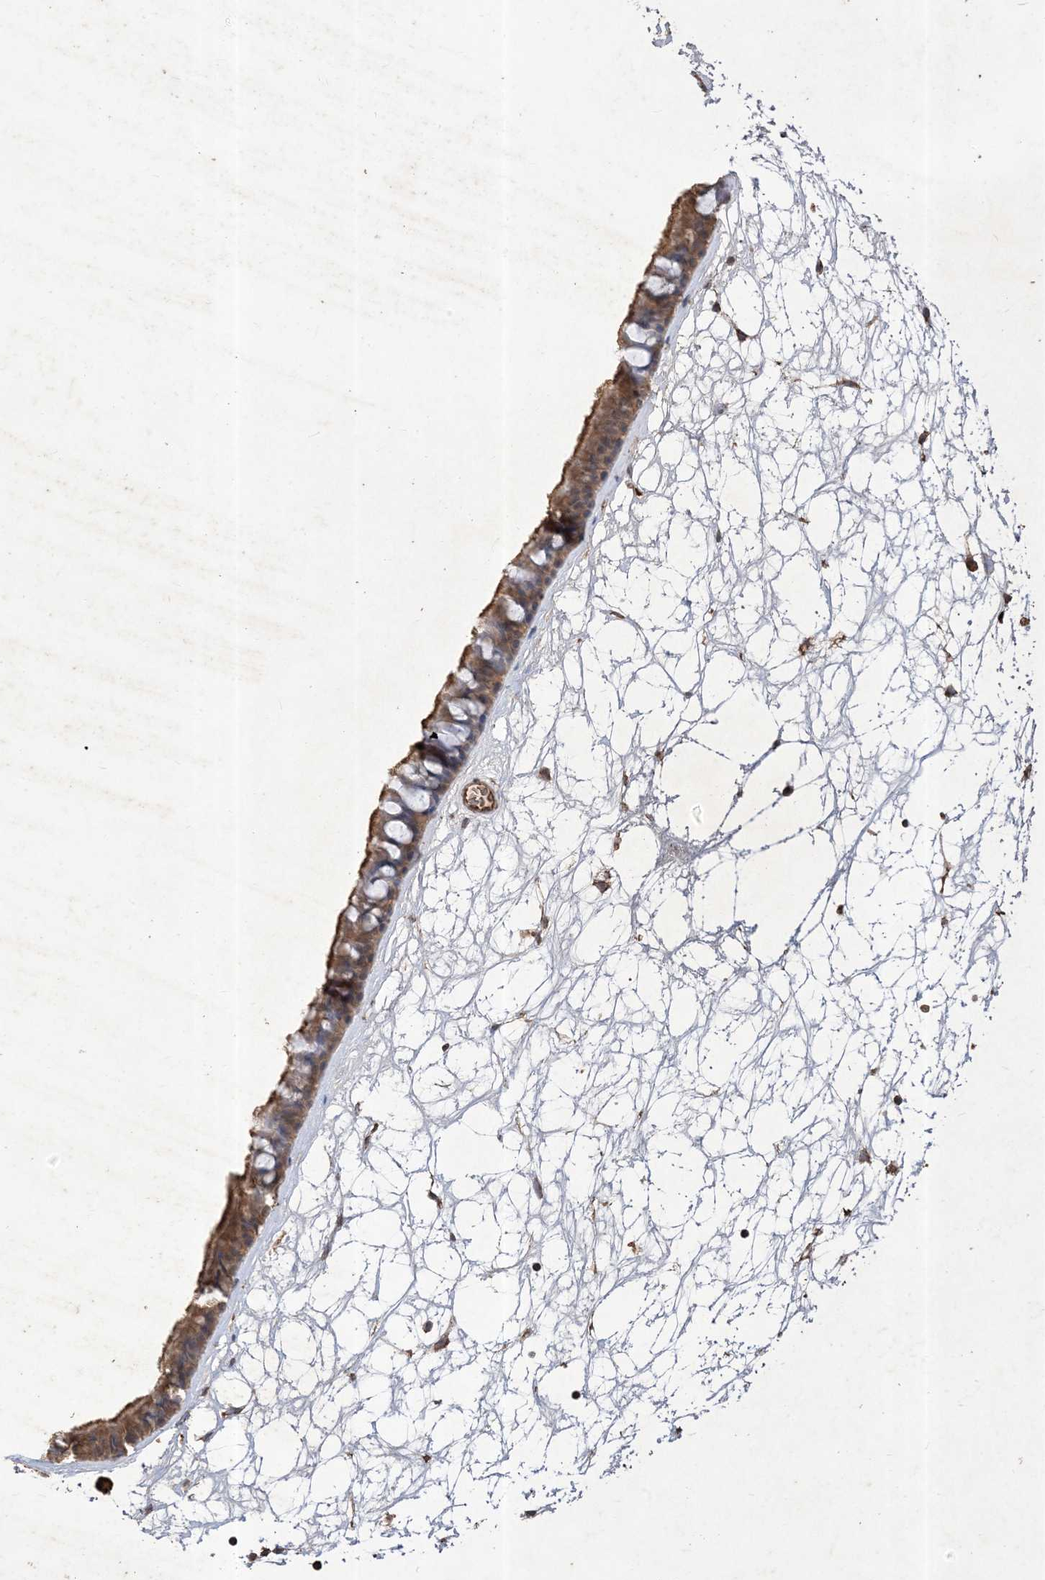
{"staining": {"intensity": "moderate", "quantity": ">75%", "location": "cytoplasmic/membranous"}, "tissue": "nasopharynx", "cell_type": "Respiratory epithelial cells", "image_type": "normal", "snomed": [{"axis": "morphology", "description": "Normal tissue, NOS"}, {"axis": "topography", "description": "Nasopharynx"}], "caption": "Immunohistochemistry (IHC) of unremarkable nasopharynx reveals medium levels of moderate cytoplasmic/membranous staining in approximately >75% of respiratory epithelial cells.", "gene": "HPS4", "patient": {"sex": "male", "age": 64}}